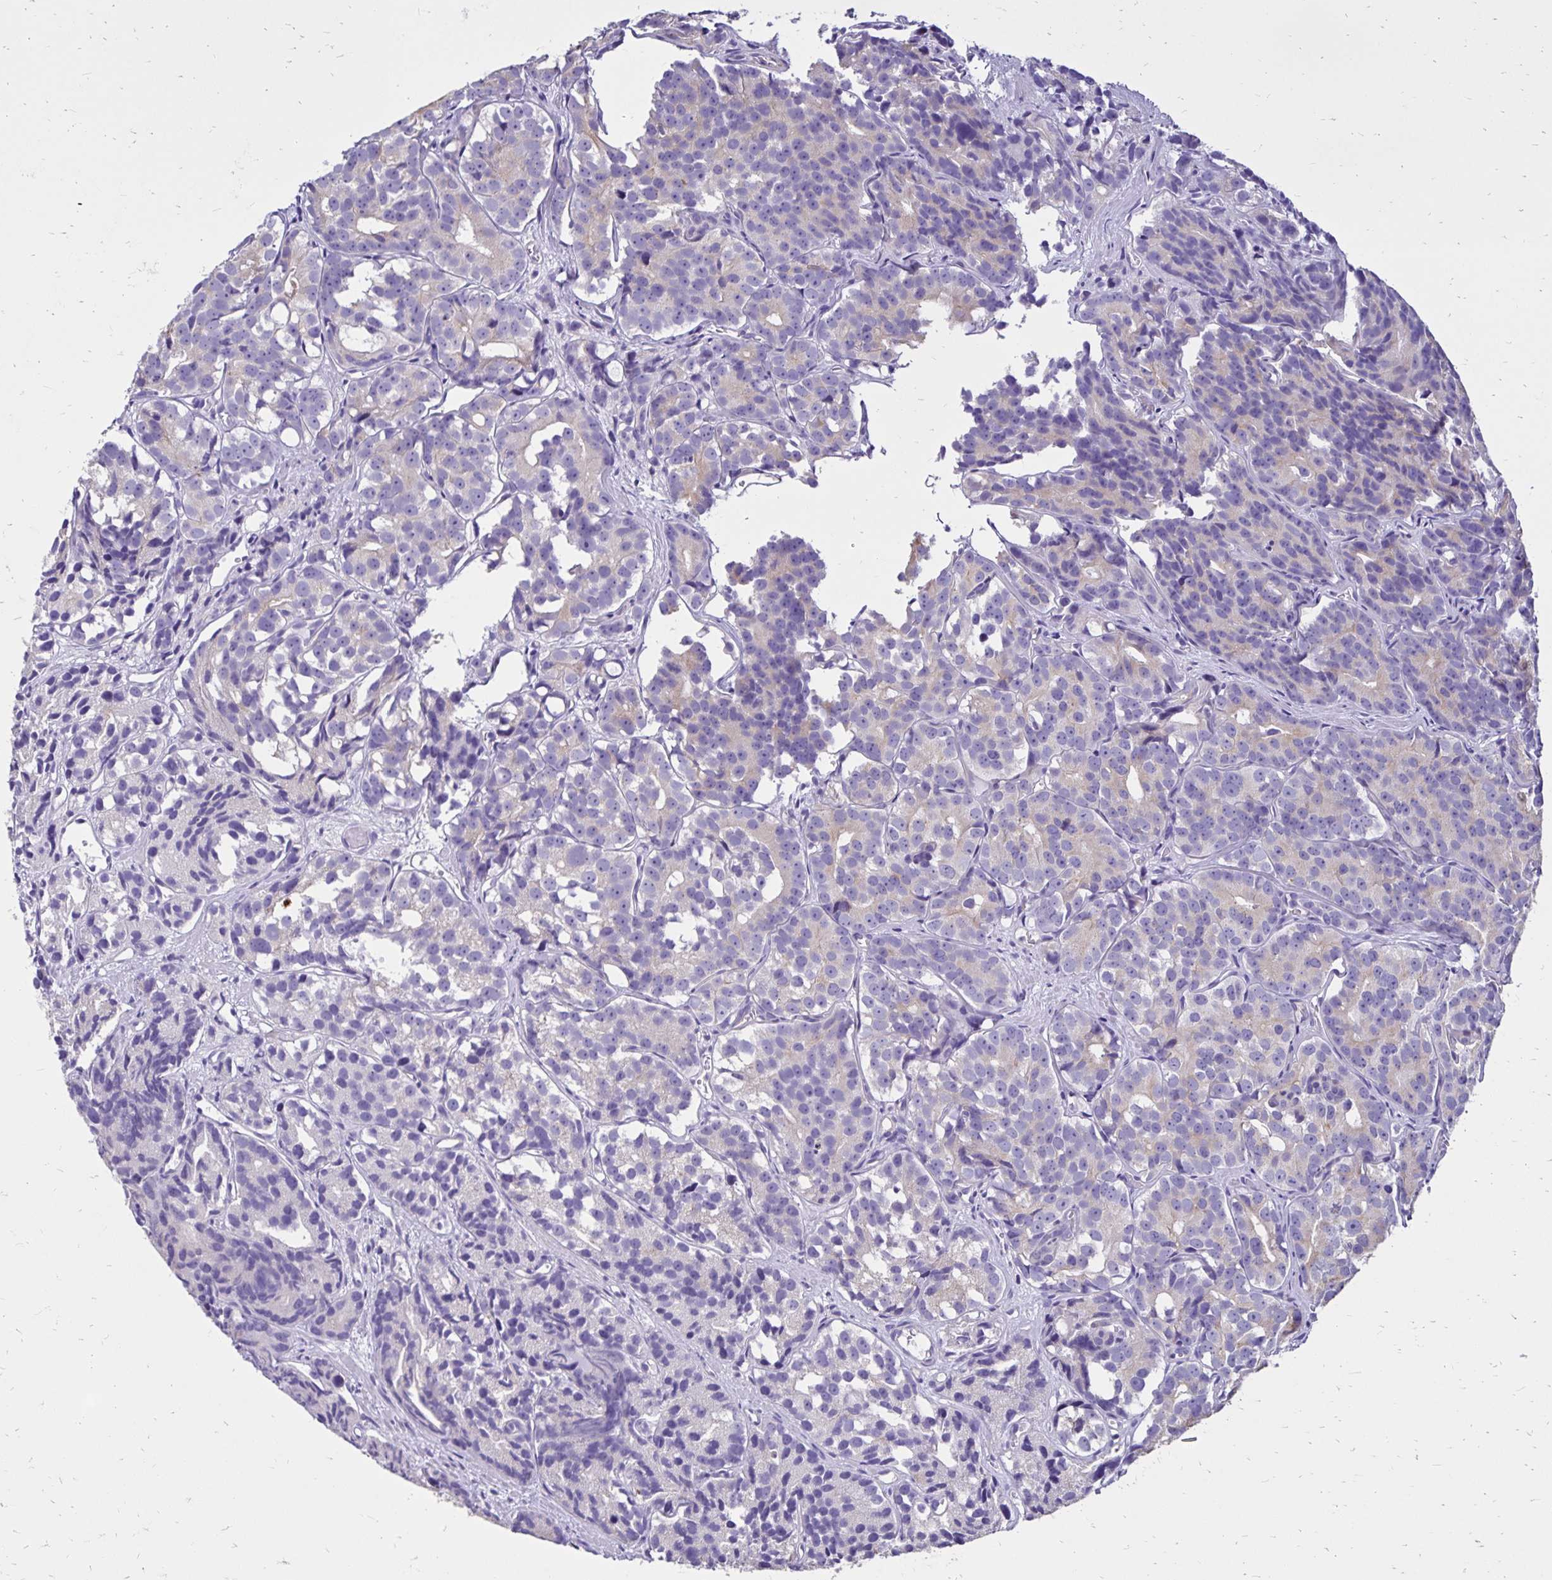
{"staining": {"intensity": "weak", "quantity": "<25%", "location": "cytoplasmic/membranous"}, "tissue": "prostate cancer", "cell_type": "Tumor cells", "image_type": "cancer", "snomed": [{"axis": "morphology", "description": "Adenocarcinoma, High grade"}, {"axis": "topography", "description": "Prostate"}], "caption": "This photomicrograph is of prostate cancer (high-grade adenocarcinoma) stained with IHC to label a protein in brown with the nuclei are counter-stained blue. There is no staining in tumor cells.", "gene": "EVPL", "patient": {"sex": "male", "age": 77}}